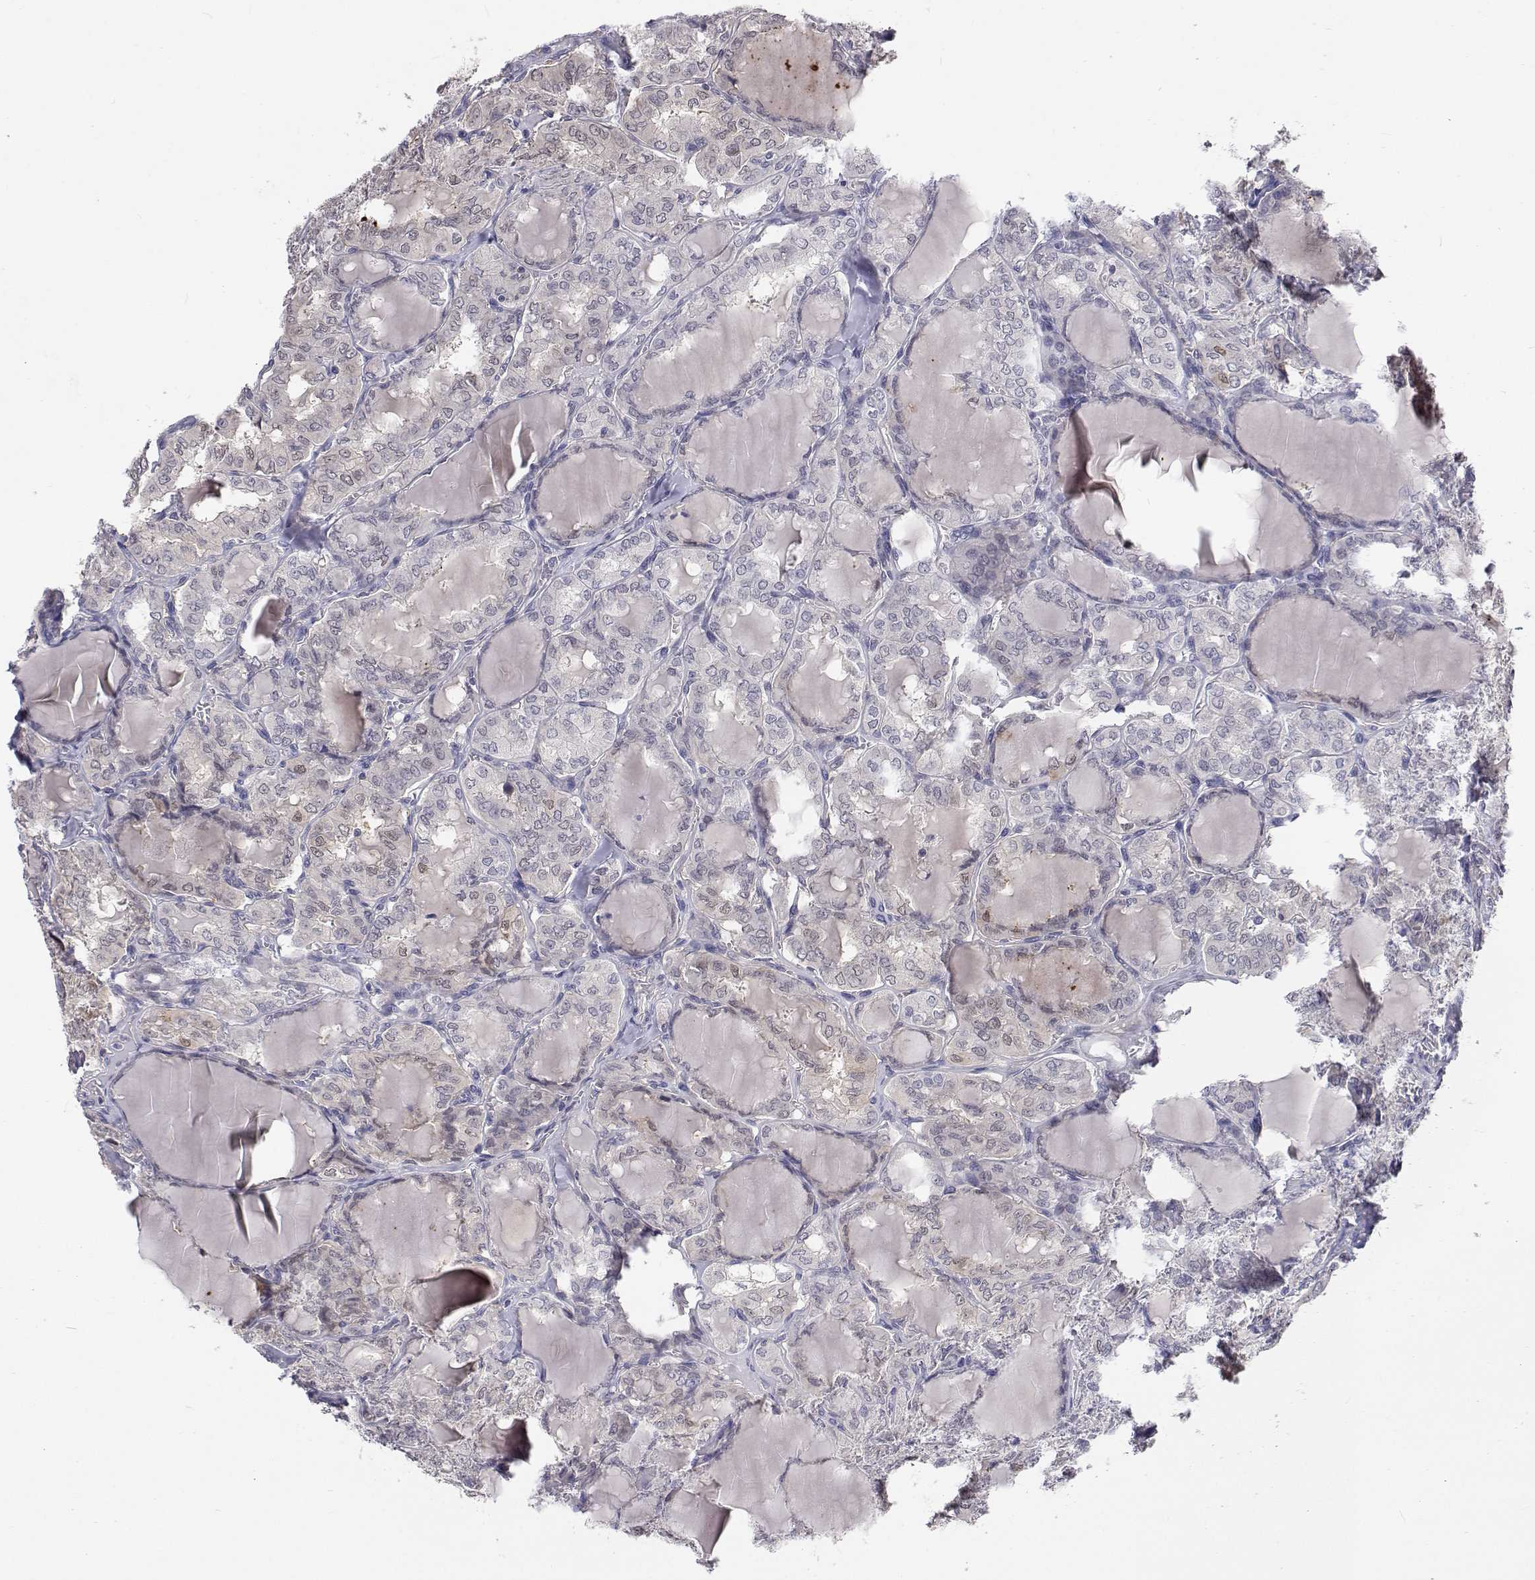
{"staining": {"intensity": "weak", "quantity": "<25%", "location": "nuclear"}, "tissue": "thyroid cancer", "cell_type": "Tumor cells", "image_type": "cancer", "snomed": [{"axis": "morphology", "description": "Papillary adenocarcinoma, NOS"}, {"axis": "topography", "description": "Thyroid gland"}], "caption": "High magnification brightfield microscopy of thyroid cancer (papillary adenocarcinoma) stained with DAB (brown) and counterstained with hematoxylin (blue): tumor cells show no significant staining.", "gene": "MYPN", "patient": {"sex": "male", "age": 20}}